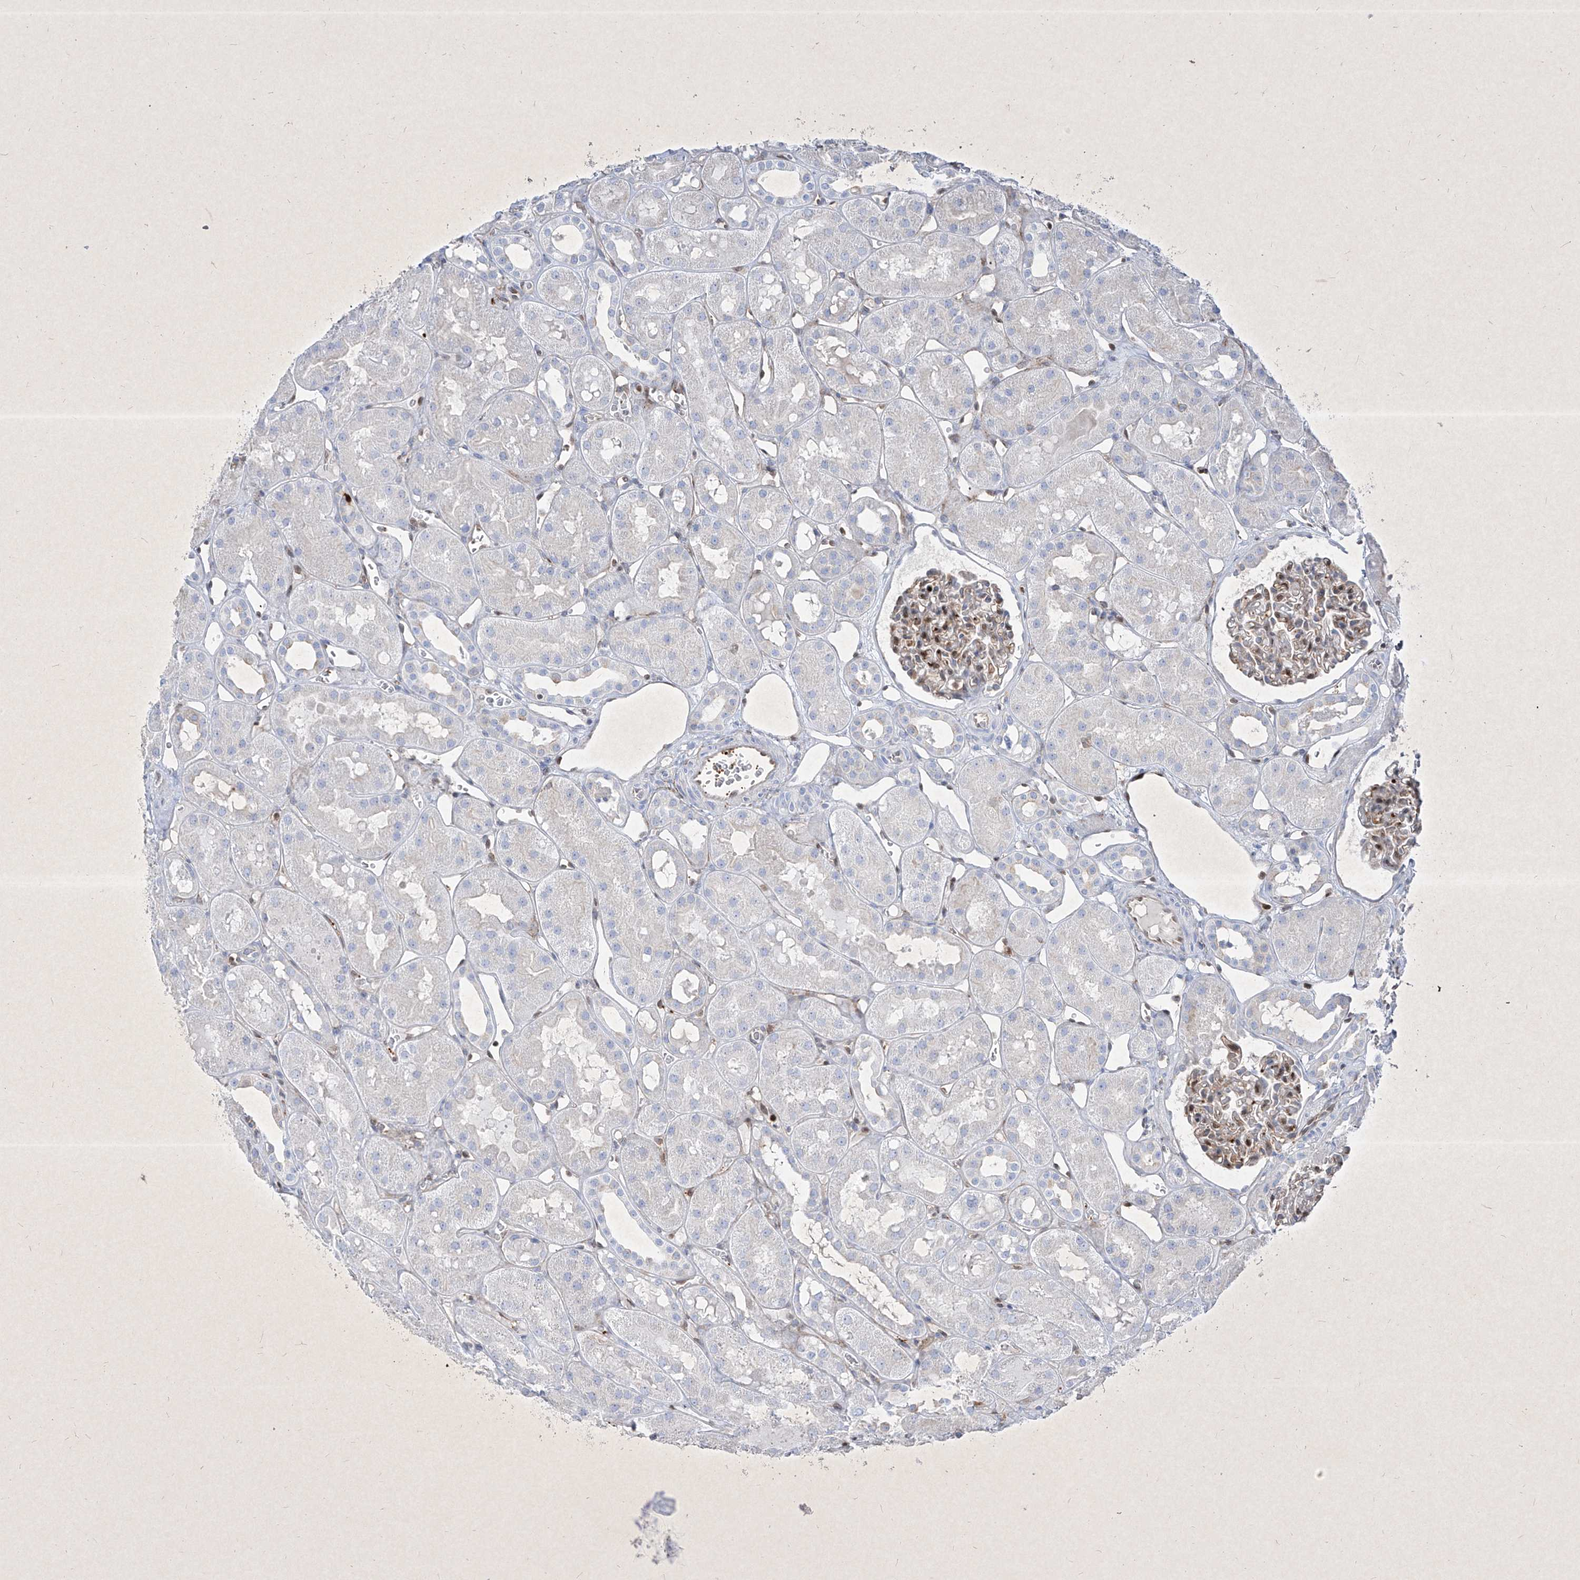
{"staining": {"intensity": "moderate", "quantity": "<25%", "location": "nuclear"}, "tissue": "kidney", "cell_type": "Cells in glomeruli", "image_type": "normal", "snomed": [{"axis": "morphology", "description": "Normal tissue, NOS"}, {"axis": "topography", "description": "Kidney"}], "caption": "Immunohistochemical staining of normal human kidney exhibits low levels of moderate nuclear expression in approximately <25% of cells in glomeruli. Ihc stains the protein in brown and the nuclei are stained blue.", "gene": "PSMB10", "patient": {"sex": "male", "age": 16}}